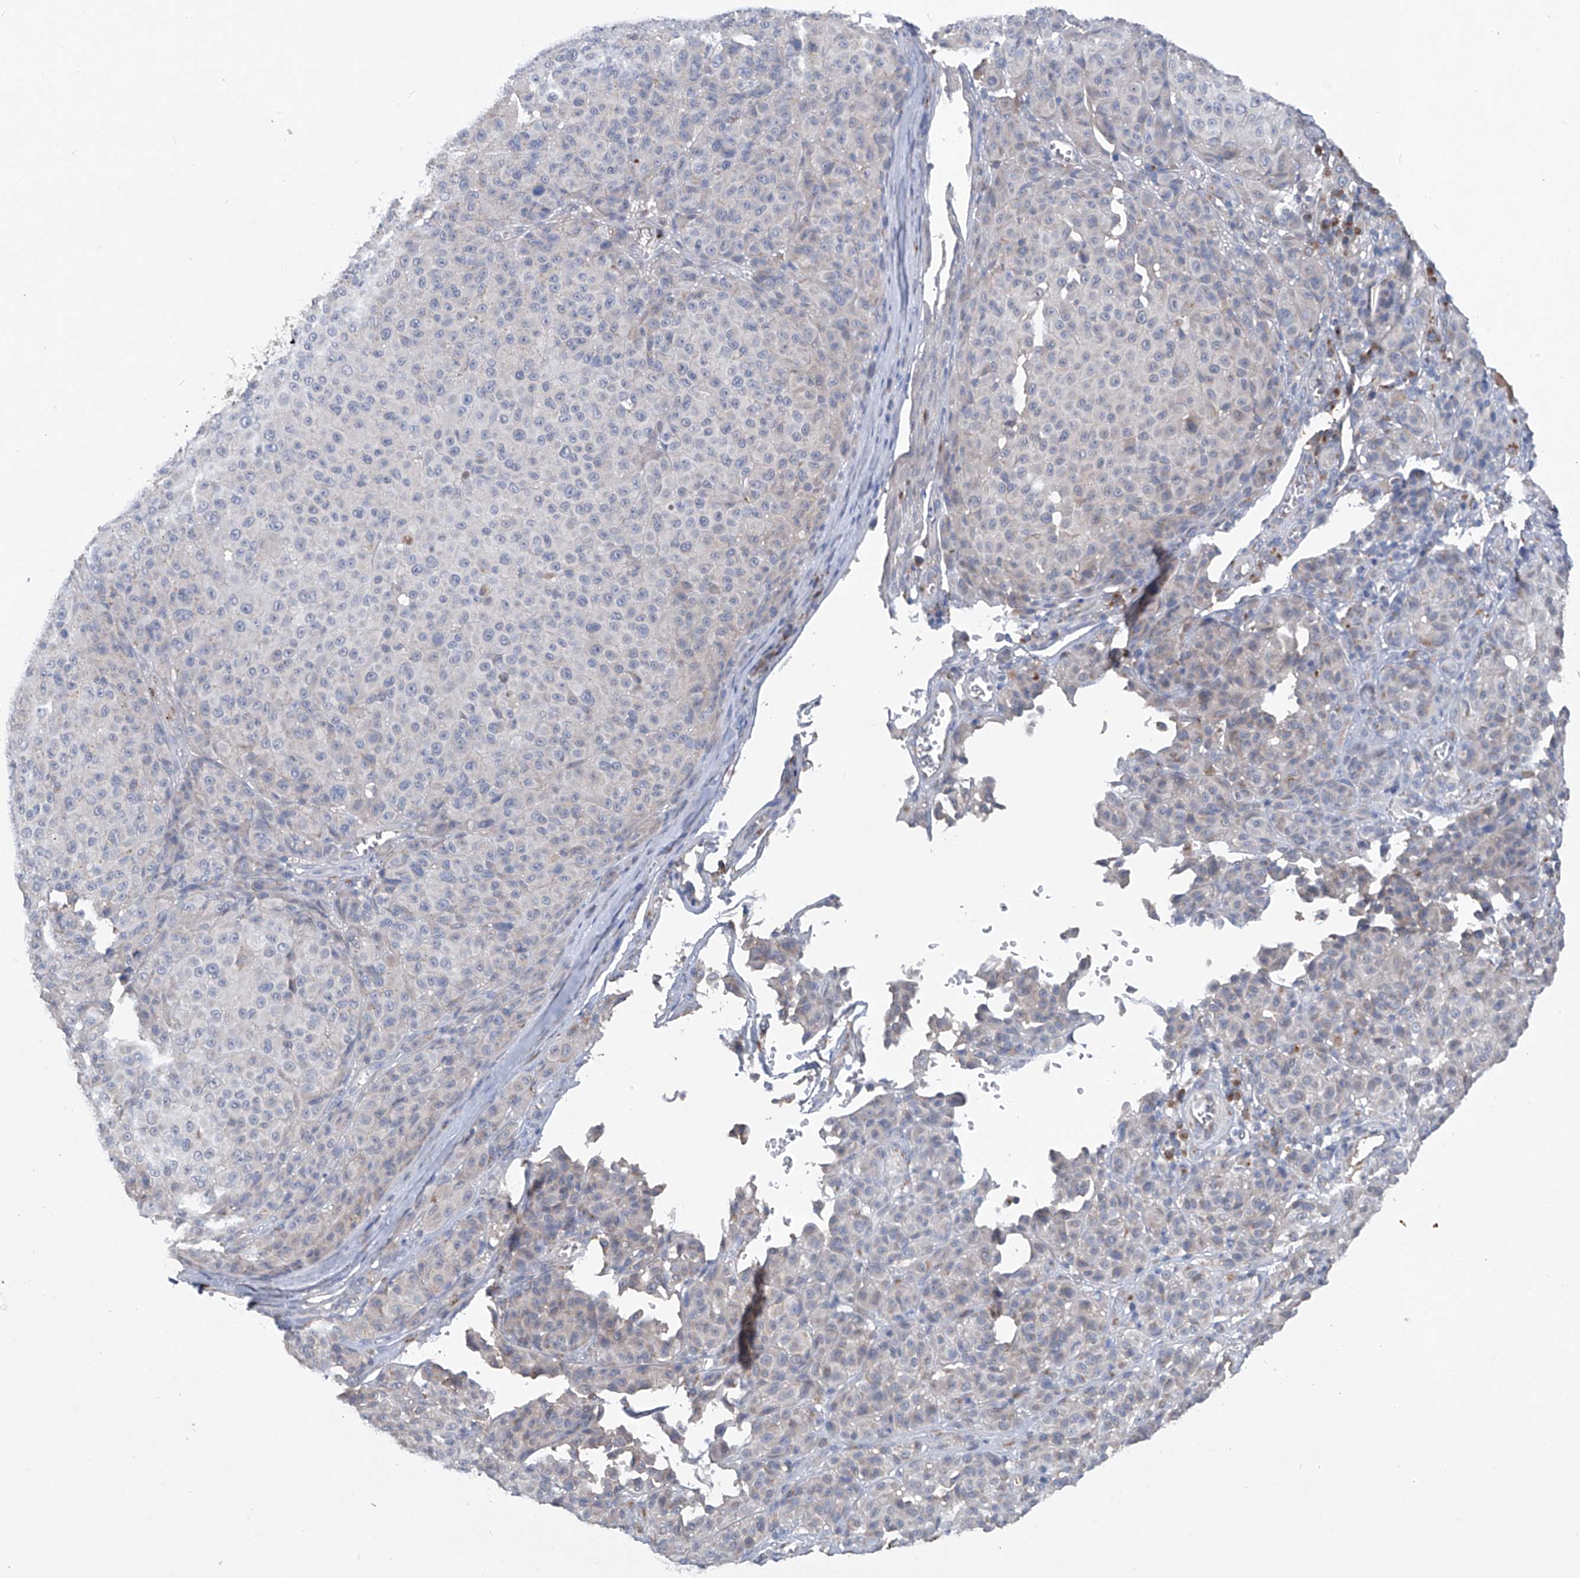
{"staining": {"intensity": "negative", "quantity": "none", "location": "none"}, "tissue": "melanoma", "cell_type": "Tumor cells", "image_type": "cancer", "snomed": [{"axis": "morphology", "description": "Malignant melanoma, NOS"}, {"axis": "topography", "description": "Skin"}], "caption": "IHC of melanoma demonstrates no expression in tumor cells.", "gene": "PCSK5", "patient": {"sex": "male", "age": 73}}